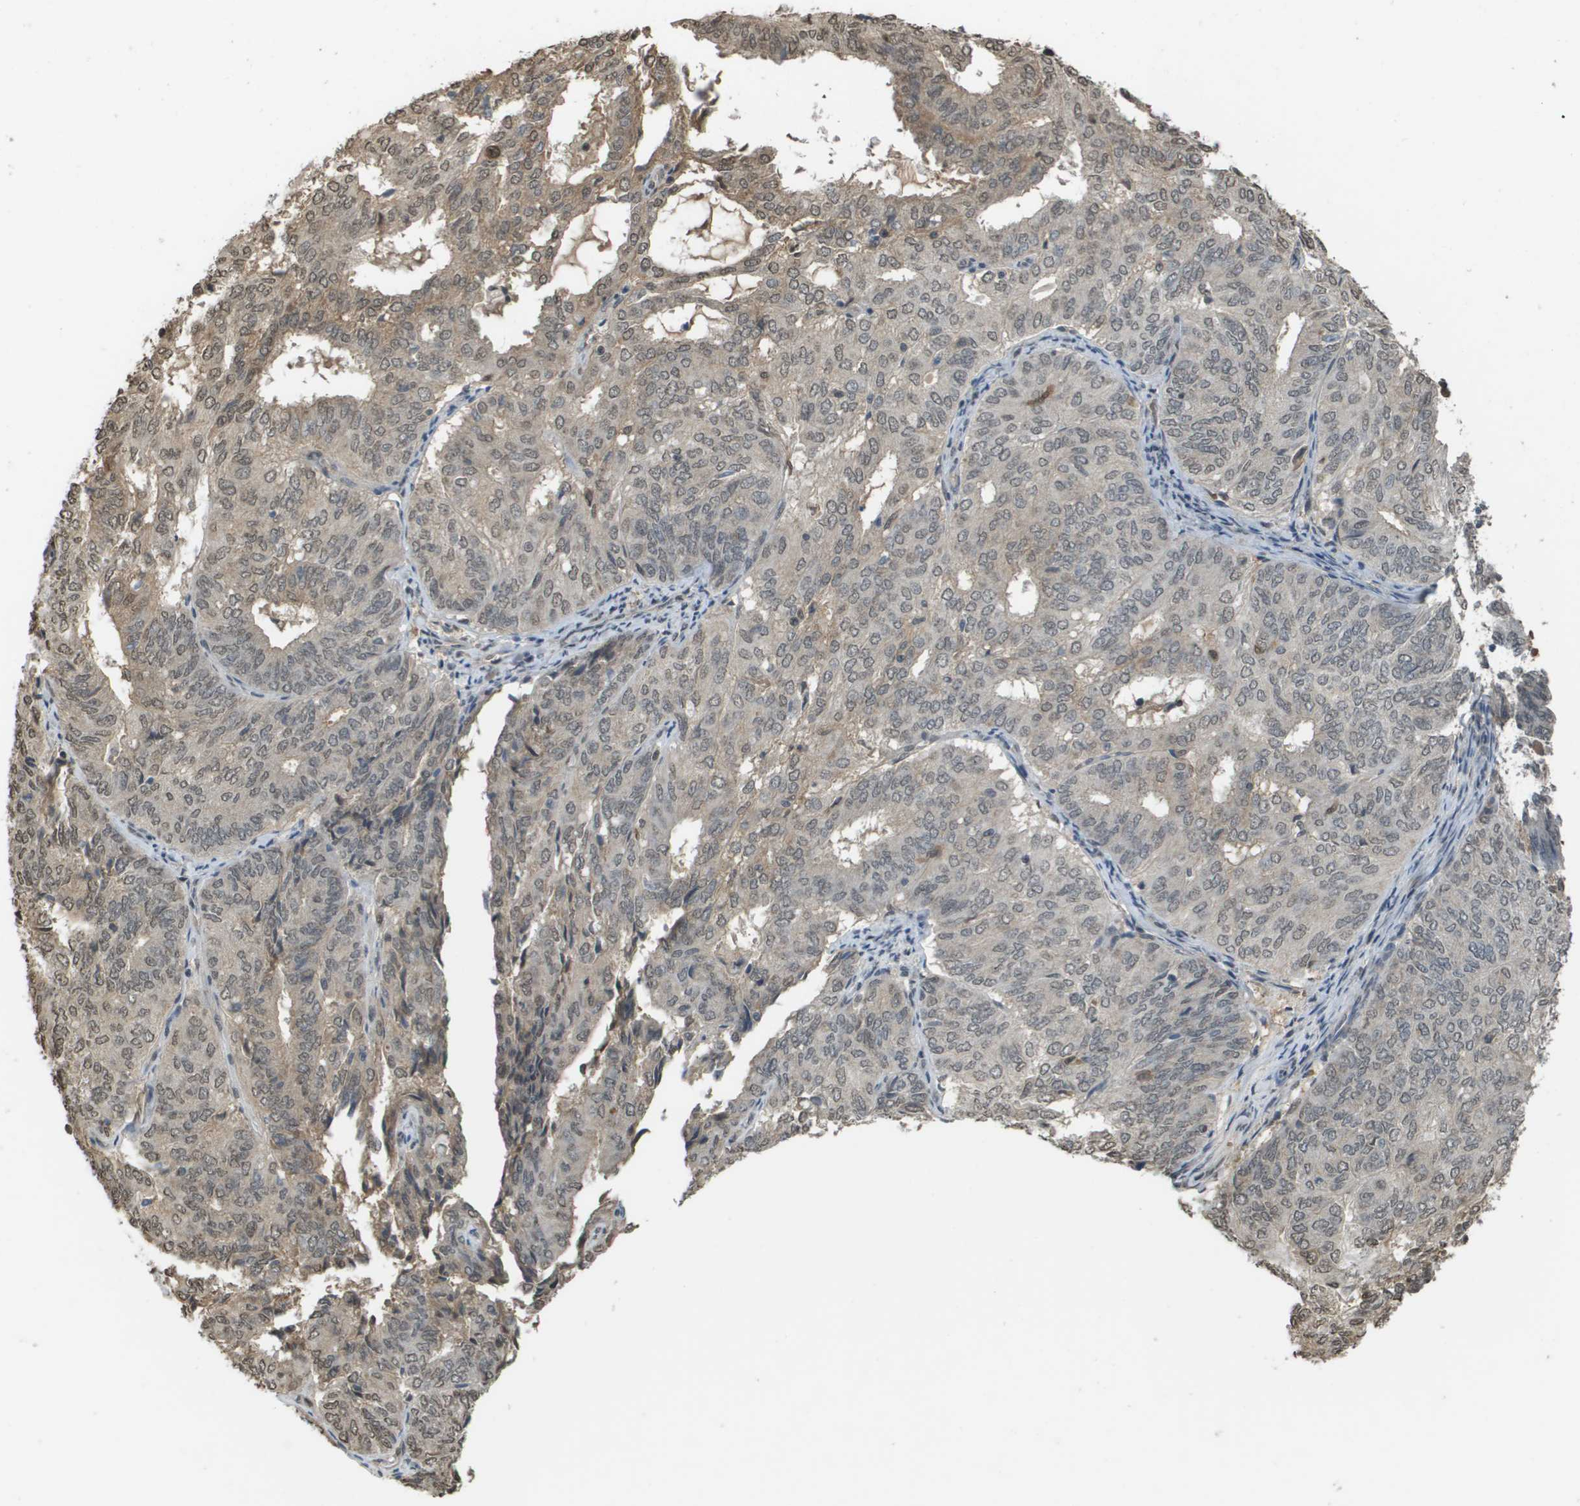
{"staining": {"intensity": "weak", "quantity": "25%-75%", "location": "cytoplasmic/membranous,nuclear"}, "tissue": "endometrial cancer", "cell_type": "Tumor cells", "image_type": "cancer", "snomed": [{"axis": "morphology", "description": "Adenocarcinoma, NOS"}, {"axis": "topography", "description": "Uterus"}], "caption": "The immunohistochemical stain shows weak cytoplasmic/membranous and nuclear expression in tumor cells of endometrial cancer (adenocarcinoma) tissue.", "gene": "NDRG2", "patient": {"sex": "female", "age": 60}}